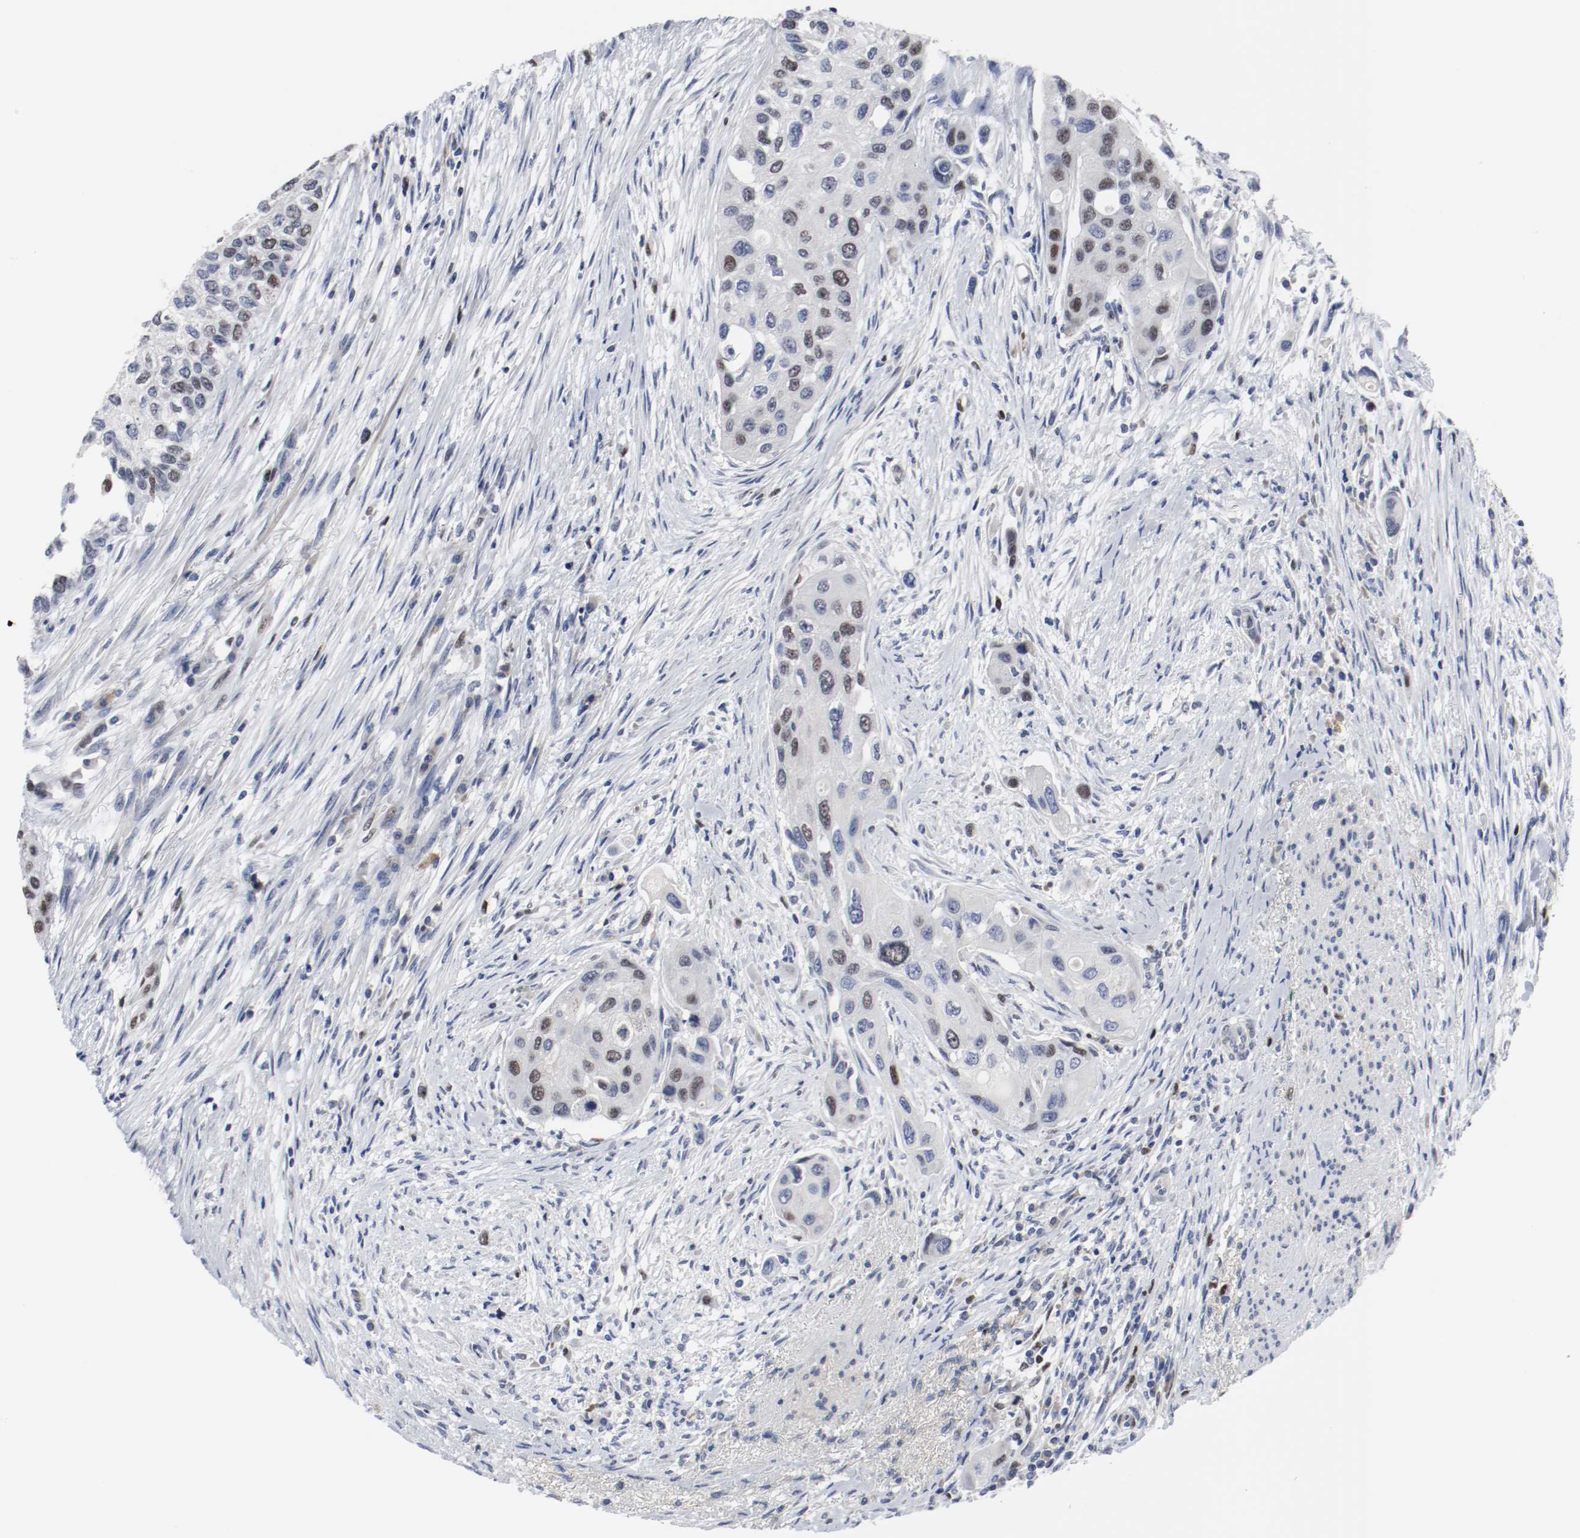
{"staining": {"intensity": "weak", "quantity": "<25%", "location": "nuclear"}, "tissue": "urothelial cancer", "cell_type": "Tumor cells", "image_type": "cancer", "snomed": [{"axis": "morphology", "description": "Urothelial carcinoma, High grade"}, {"axis": "topography", "description": "Urinary bladder"}], "caption": "High magnification brightfield microscopy of urothelial cancer stained with DAB (3,3'-diaminobenzidine) (brown) and counterstained with hematoxylin (blue): tumor cells show no significant expression.", "gene": "MCM6", "patient": {"sex": "female", "age": 56}}